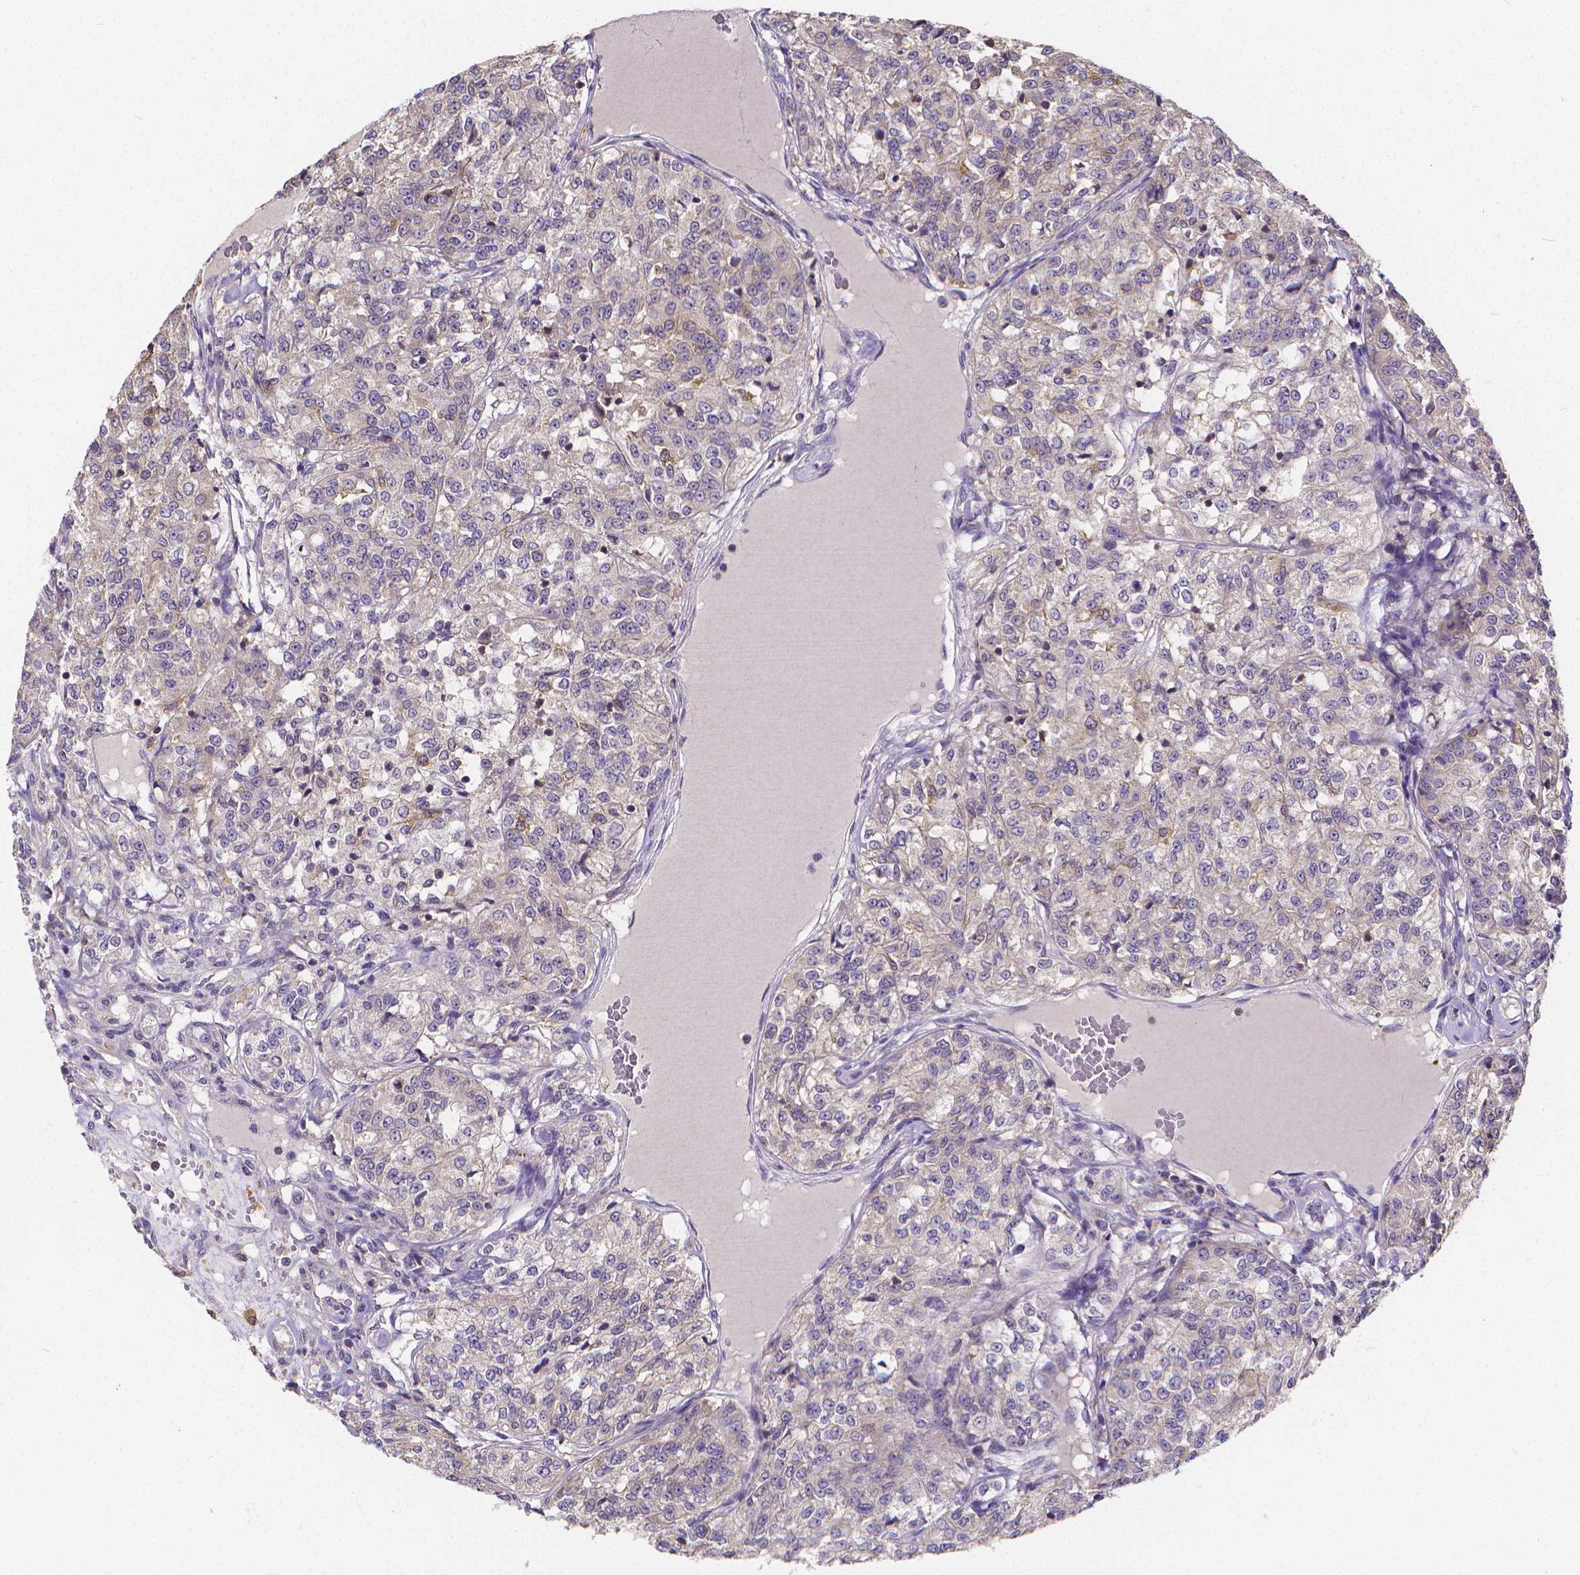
{"staining": {"intensity": "negative", "quantity": "none", "location": "none"}, "tissue": "renal cancer", "cell_type": "Tumor cells", "image_type": "cancer", "snomed": [{"axis": "morphology", "description": "Adenocarcinoma, NOS"}, {"axis": "topography", "description": "Kidney"}], "caption": "An IHC histopathology image of renal adenocarcinoma is shown. There is no staining in tumor cells of renal adenocarcinoma.", "gene": "GLRB", "patient": {"sex": "female", "age": 63}}